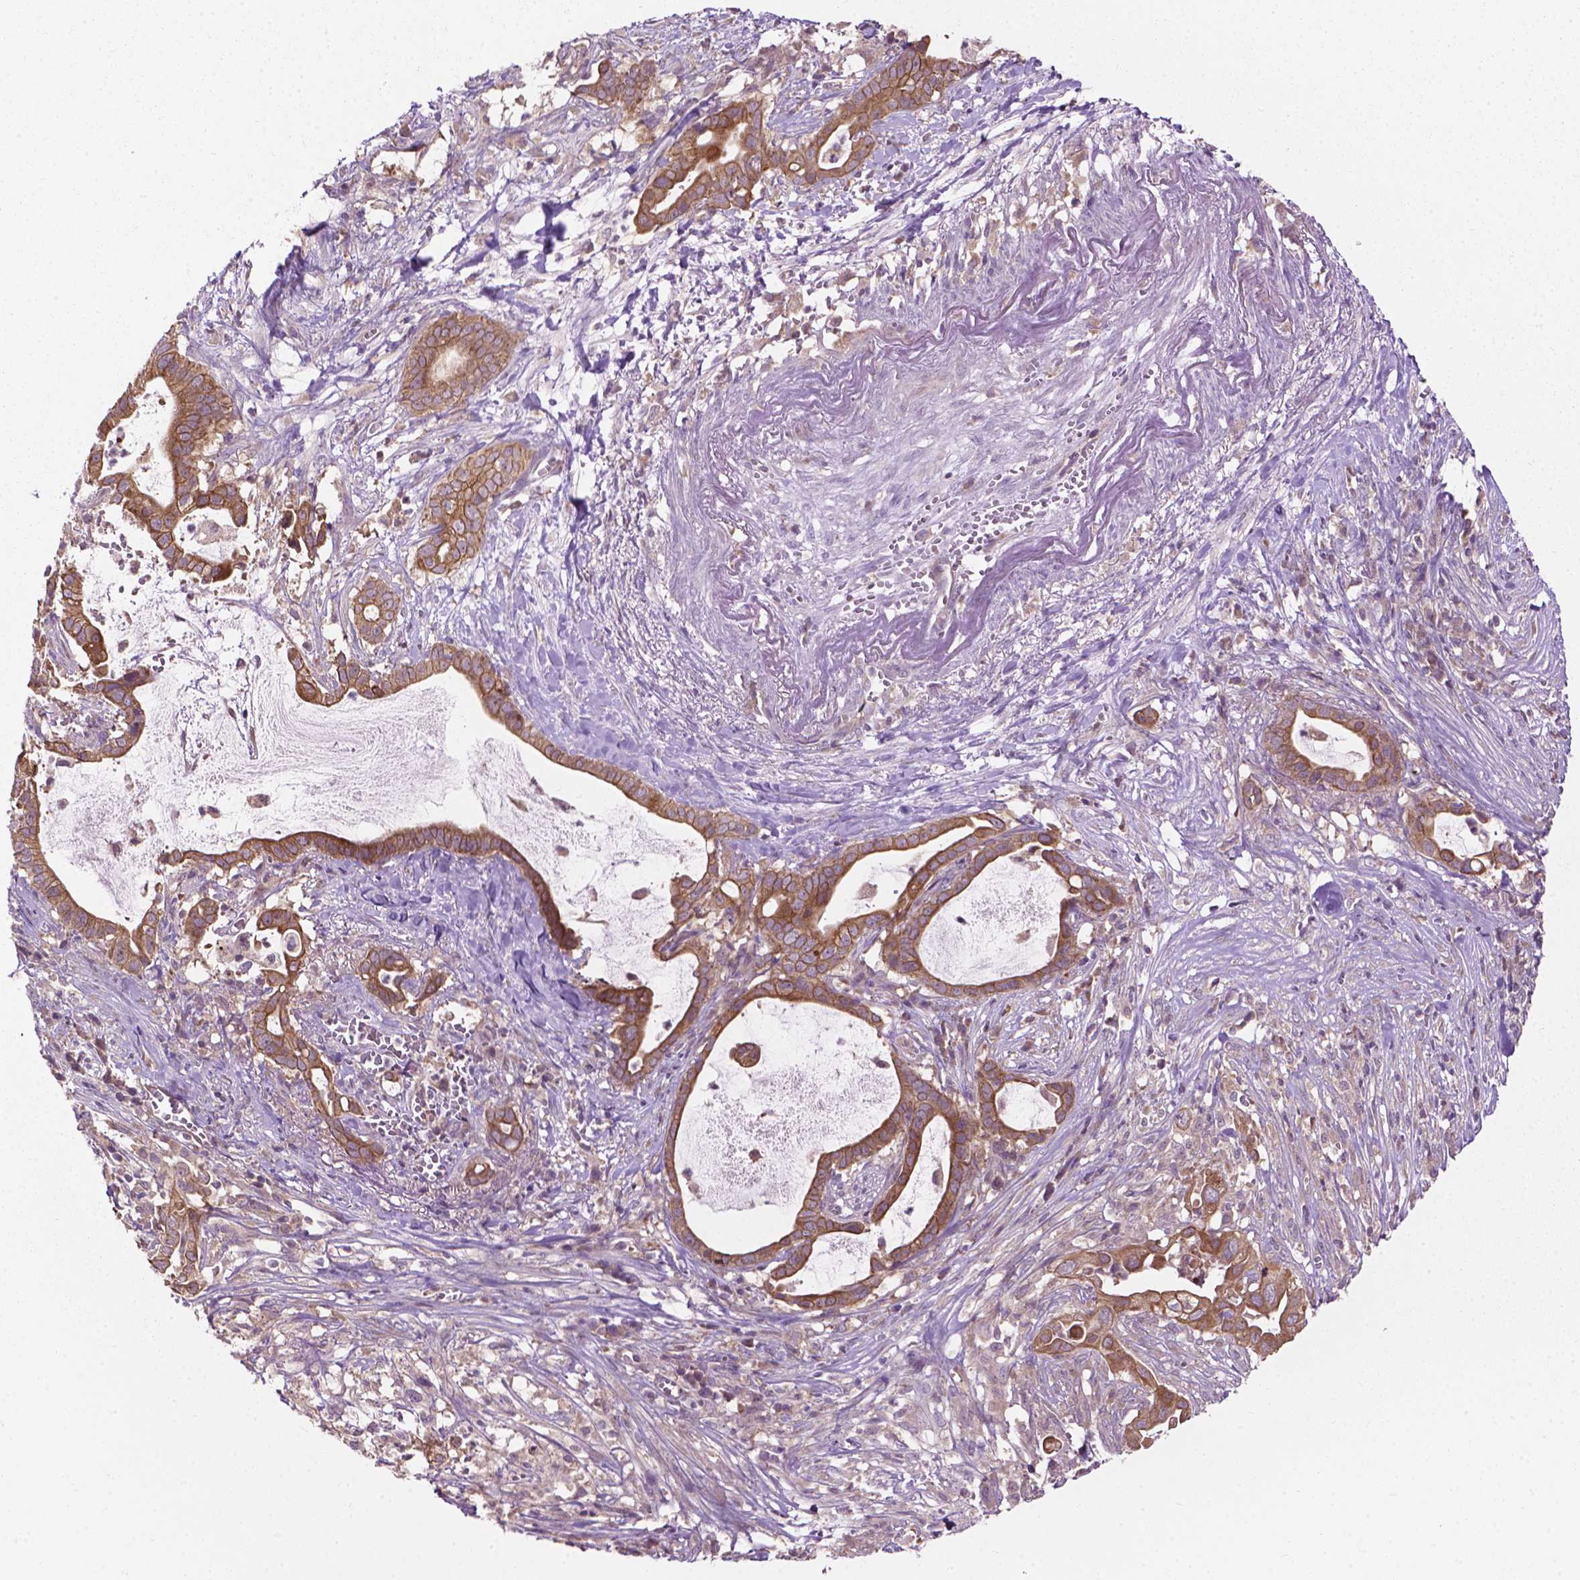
{"staining": {"intensity": "moderate", "quantity": ">75%", "location": "cytoplasmic/membranous"}, "tissue": "pancreatic cancer", "cell_type": "Tumor cells", "image_type": "cancer", "snomed": [{"axis": "morphology", "description": "Adenocarcinoma, NOS"}, {"axis": "topography", "description": "Pancreas"}], "caption": "A brown stain labels moderate cytoplasmic/membranous staining of a protein in human pancreatic cancer (adenocarcinoma) tumor cells.", "gene": "MZT1", "patient": {"sex": "male", "age": 61}}